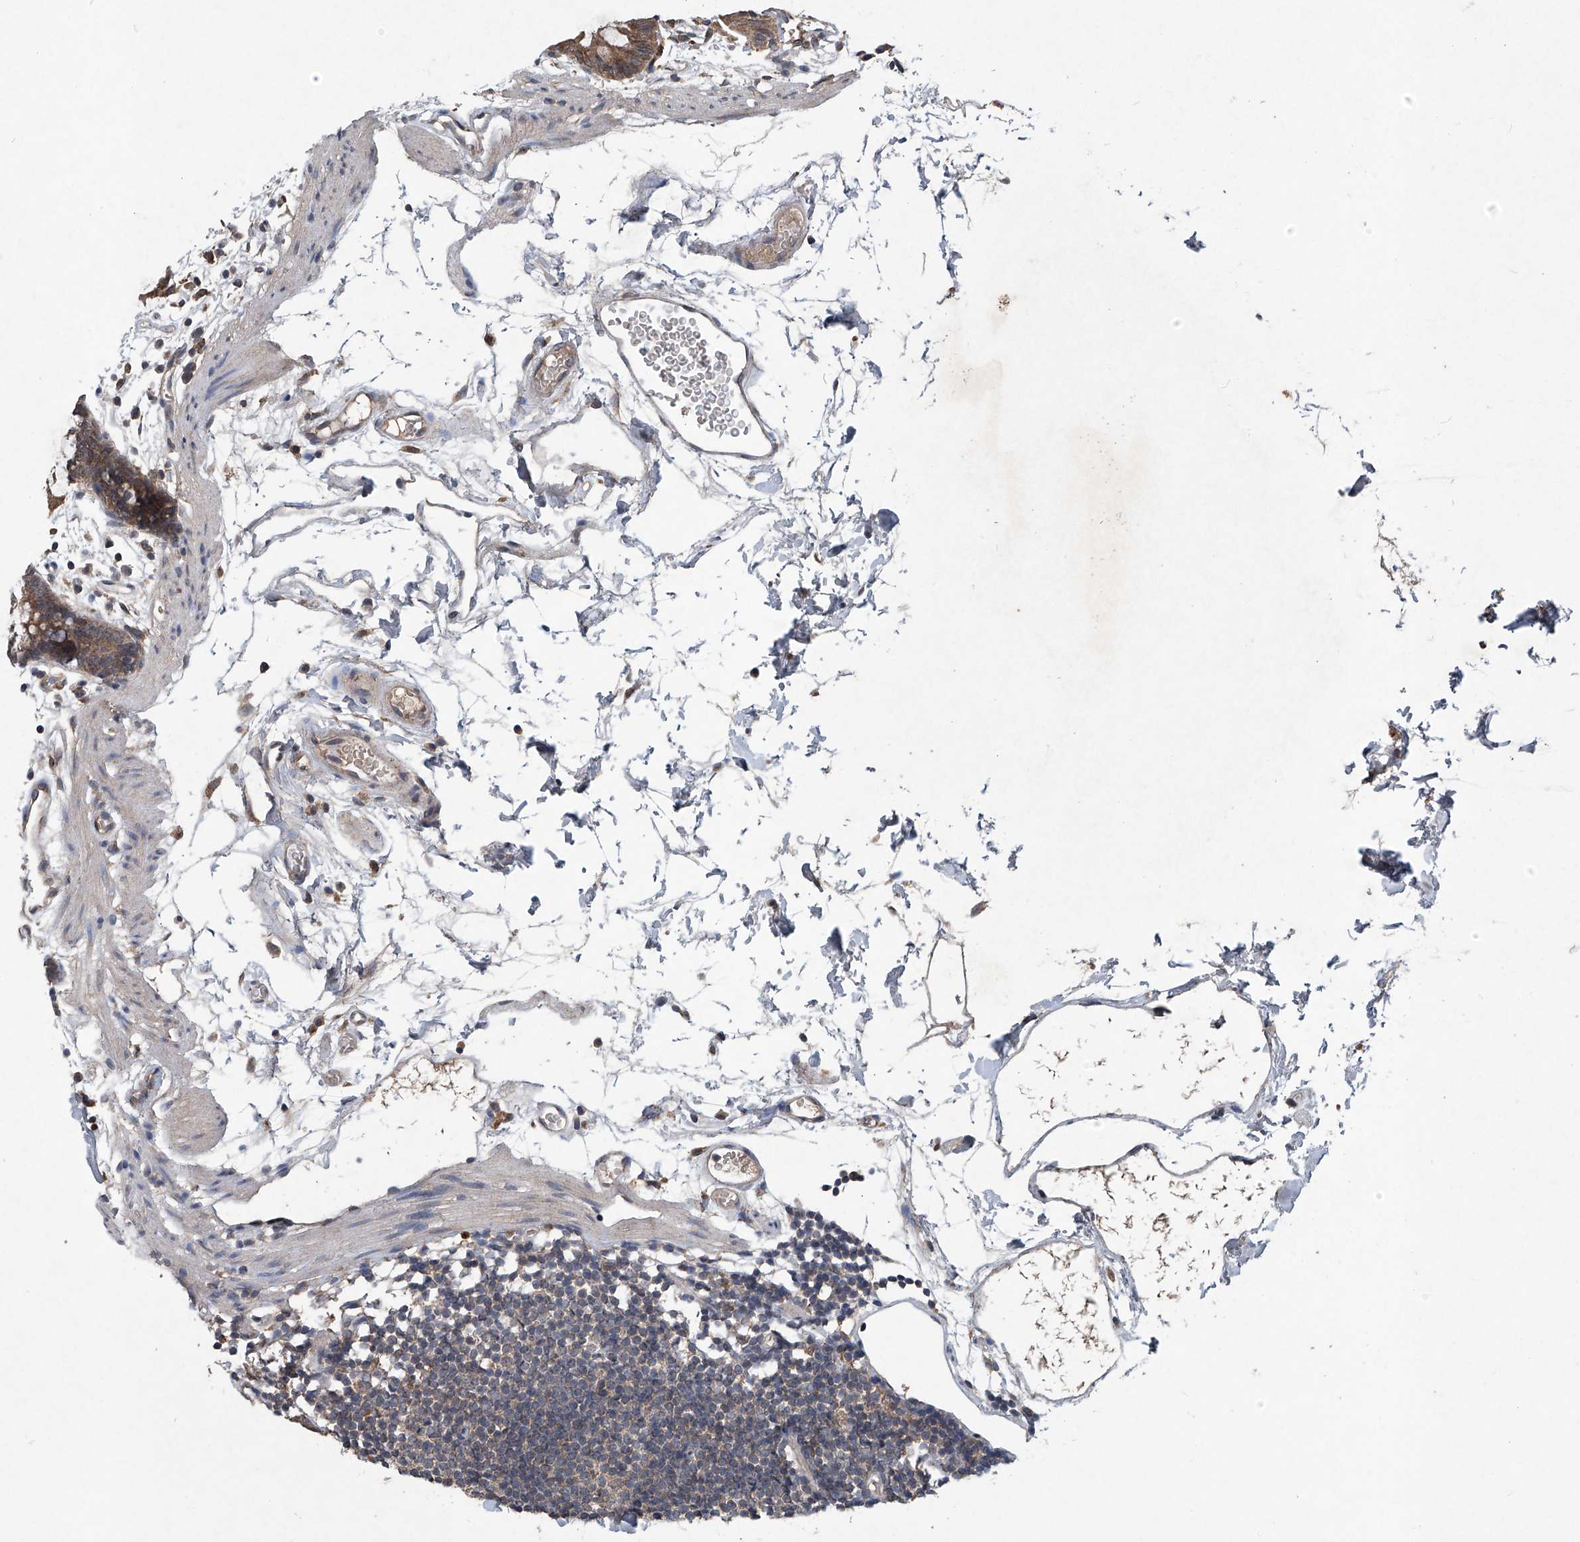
{"staining": {"intensity": "weak", "quantity": ">75%", "location": "cytoplasmic/membranous"}, "tissue": "colon", "cell_type": "Endothelial cells", "image_type": "normal", "snomed": [{"axis": "morphology", "description": "Normal tissue, NOS"}, {"axis": "topography", "description": "Colon"}], "caption": "Endothelial cells reveal weak cytoplasmic/membranous positivity in about >75% of cells in normal colon. (DAB (3,3'-diaminobenzidine) = brown stain, brightfield microscopy at high magnification).", "gene": "SUMF2", "patient": {"sex": "male", "age": 56}}